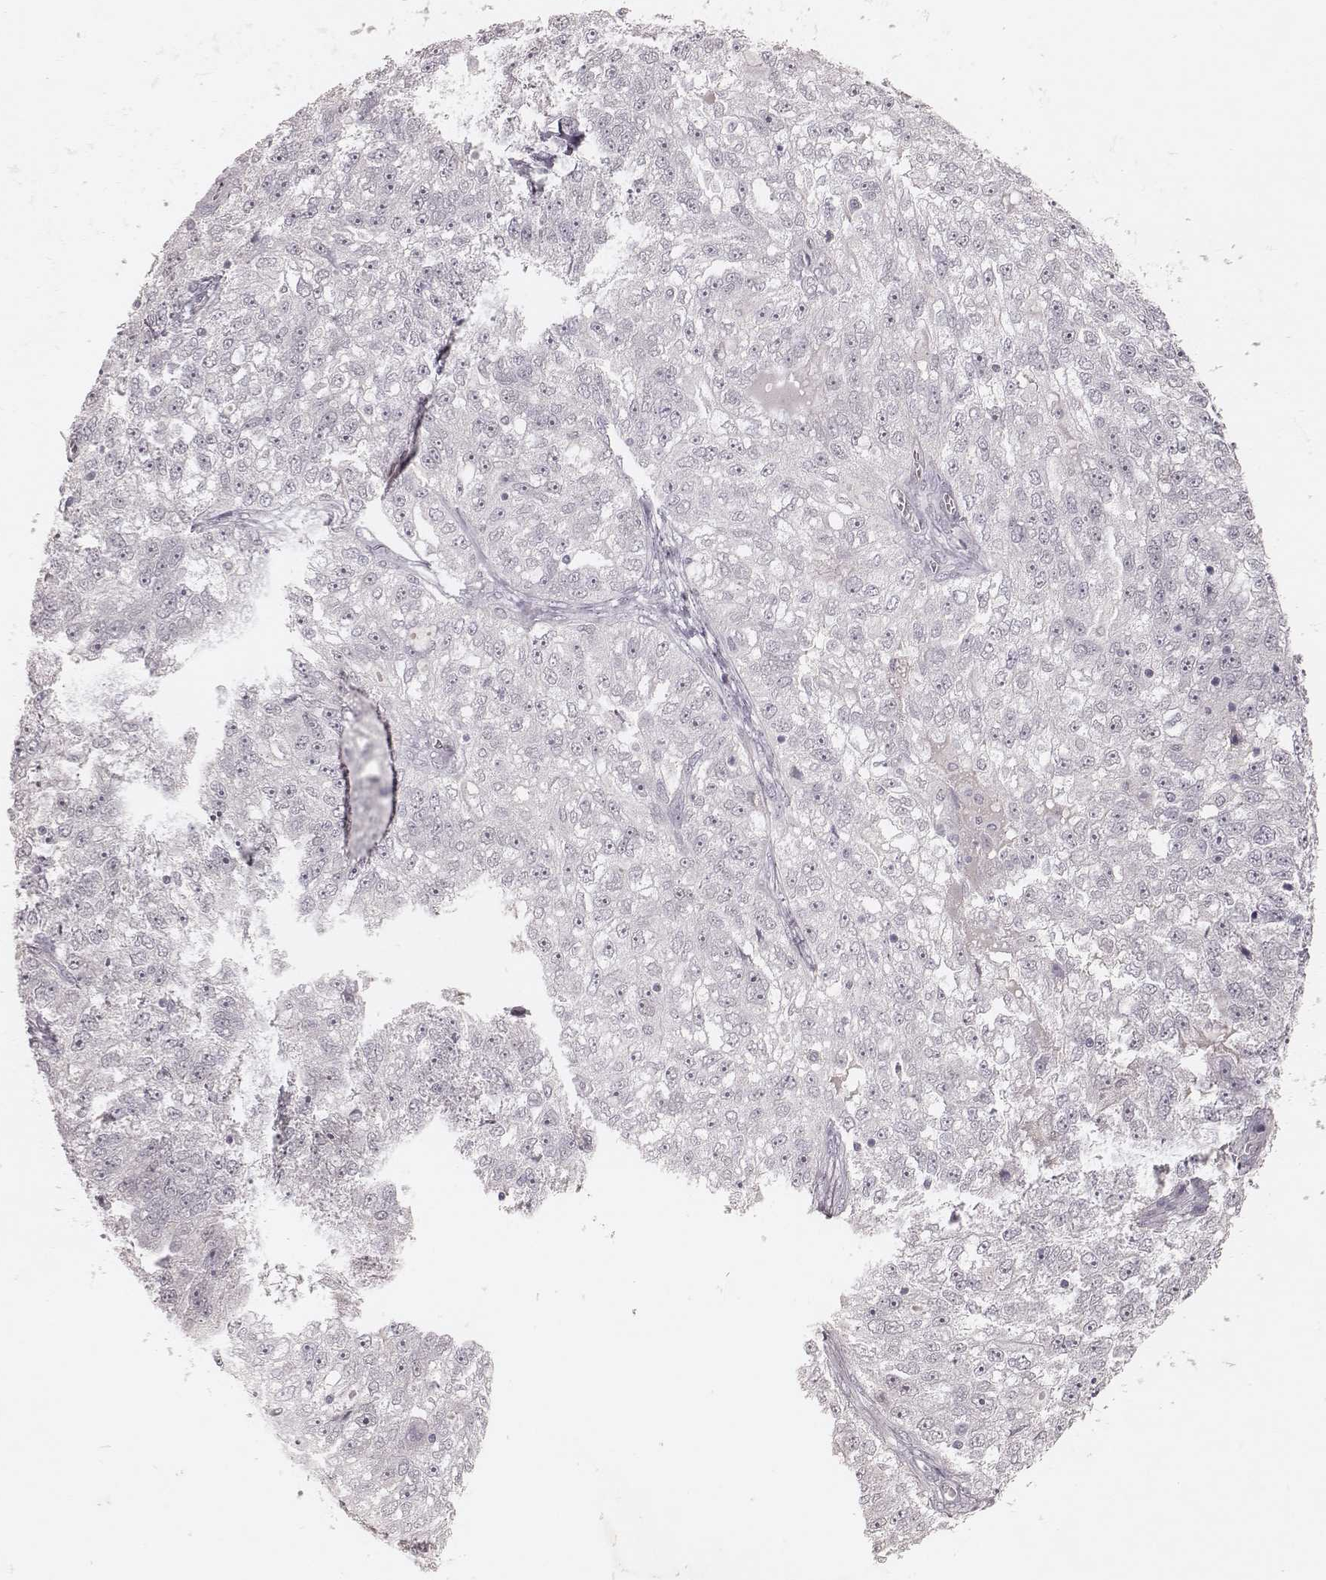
{"staining": {"intensity": "negative", "quantity": "none", "location": "none"}, "tissue": "ovarian cancer", "cell_type": "Tumor cells", "image_type": "cancer", "snomed": [{"axis": "morphology", "description": "Cystadenocarcinoma, serous, NOS"}, {"axis": "topography", "description": "Ovary"}], "caption": "This is an immunohistochemistry (IHC) photomicrograph of human serous cystadenocarcinoma (ovarian). There is no expression in tumor cells.", "gene": "FAM13B", "patient": {"sex": "female", "age": 51}}